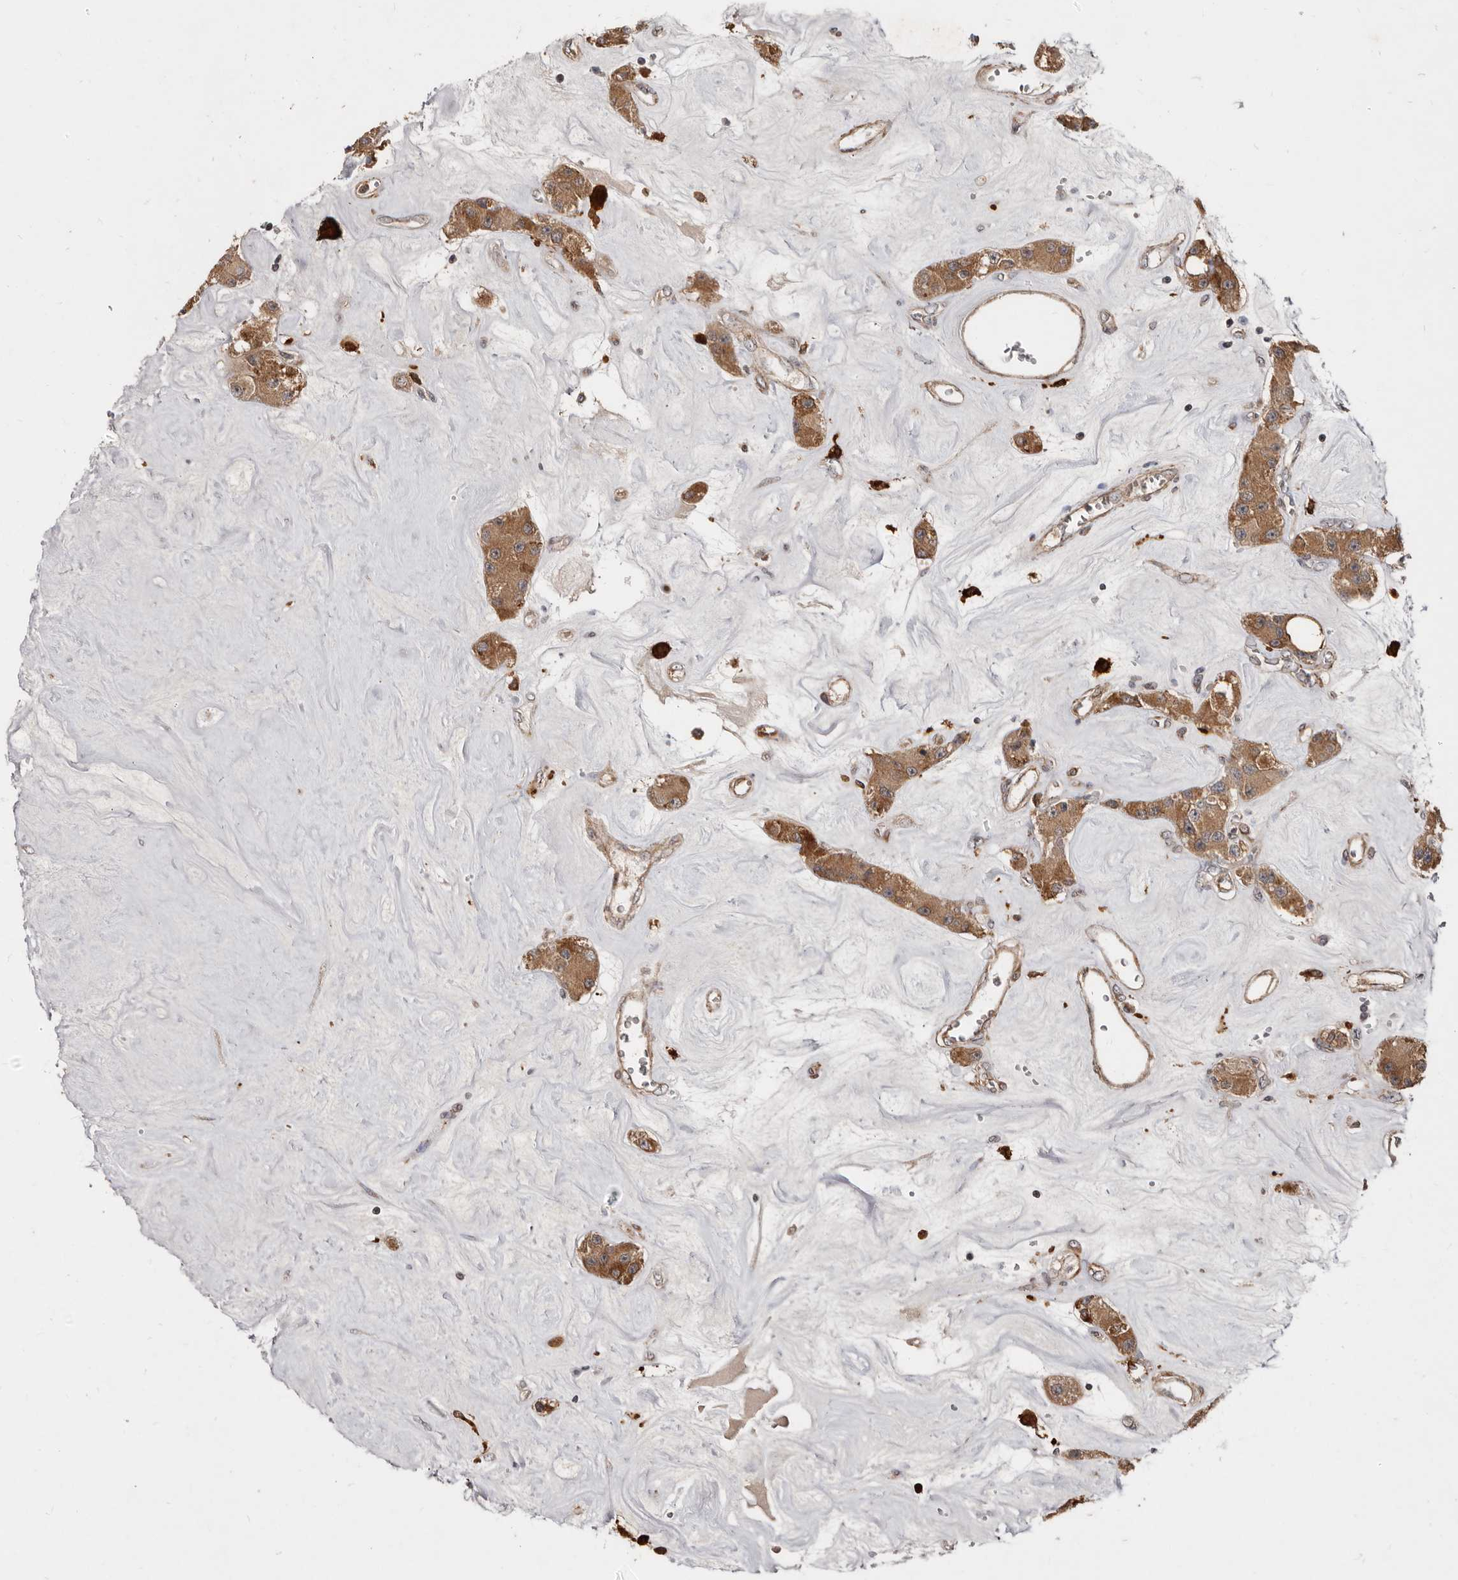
{"staining": {"intensity": "moderate", "quantity": ">75%", "location": "cytoplasmic/membranous"}, "tissue": "carcinoid", "cell_type": "Tumor cells", "image_type": "cancer", "snomed": [{"axis": "morphology", "description": "Carcinoid, malignant, NOS"}, {"axis": "topography", "description": "Pancreas"}], "caption": "Immunohistochemical staining of malignant carcinoid displays medium levels of moderate cytoplasmic/membranous protein staining in about >75% of tumor cells.", "gene": "RSPO2", "patient": {"sex": "male", "age": 41}}